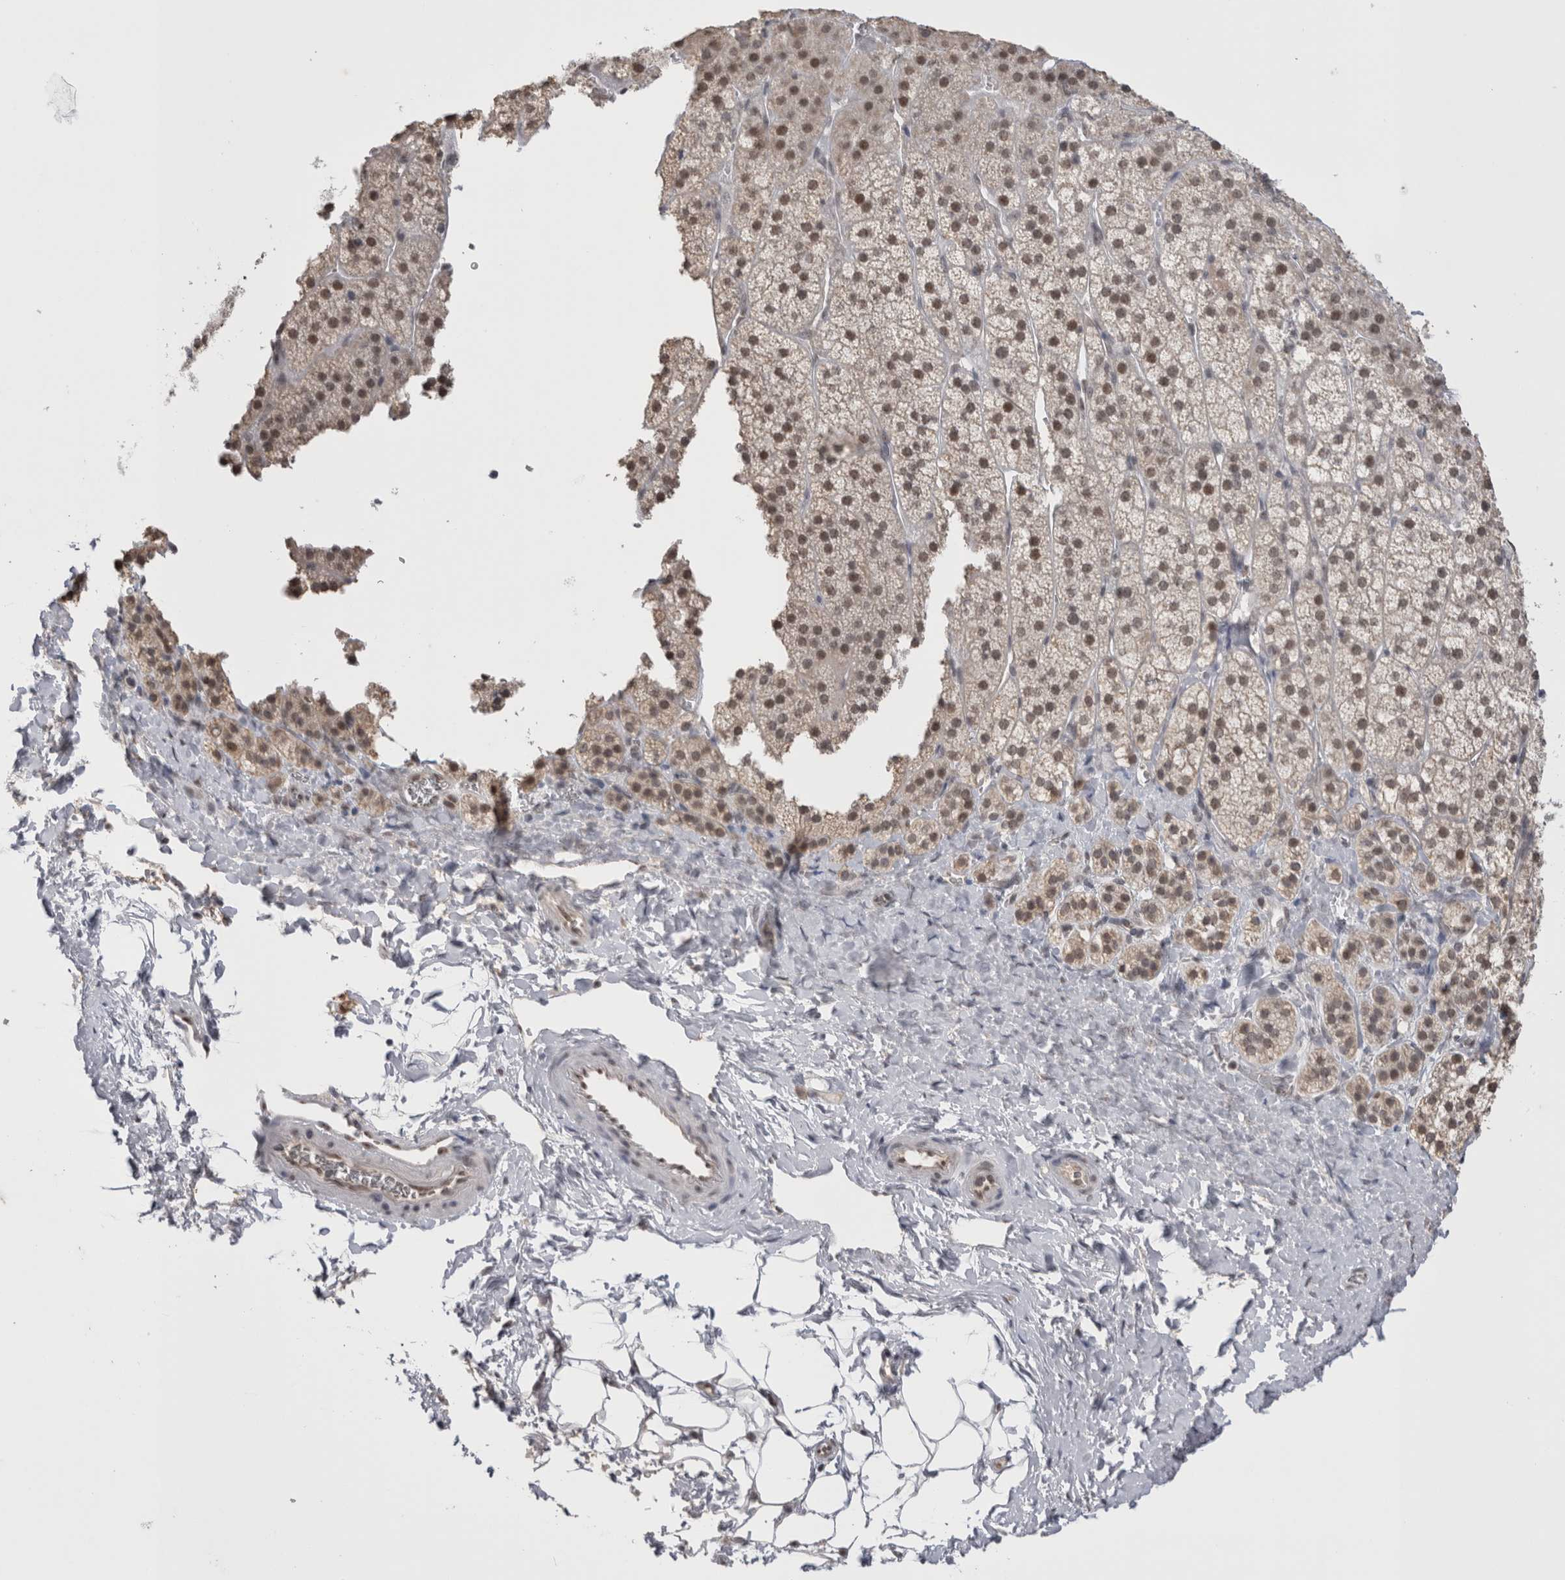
{"staining": {"intensity": "moderate", "quantity": "25%-75%", "location": "nuclear"}, "tissue": "adrenal gland", "cell_type": "Glandular cells", "image_type": "normal", "snomed": [{"axis": "morphology", "description": "Normal tissue, NOS"}, {"axis": "topography", "description": "Adrenal gland"}], "caption": "Unremarkable adrenal gland was stained to show a protein in brown. There is medium levels of moderate nuclear positivity in approximately 25%-75% of glandular cells. (DAB (3,3'-diaminobenzidine) = brown stain, brightfield microscopy at high magnification).", "gene": "DAXX", "patient": {"sex": "female", "age": 44}}